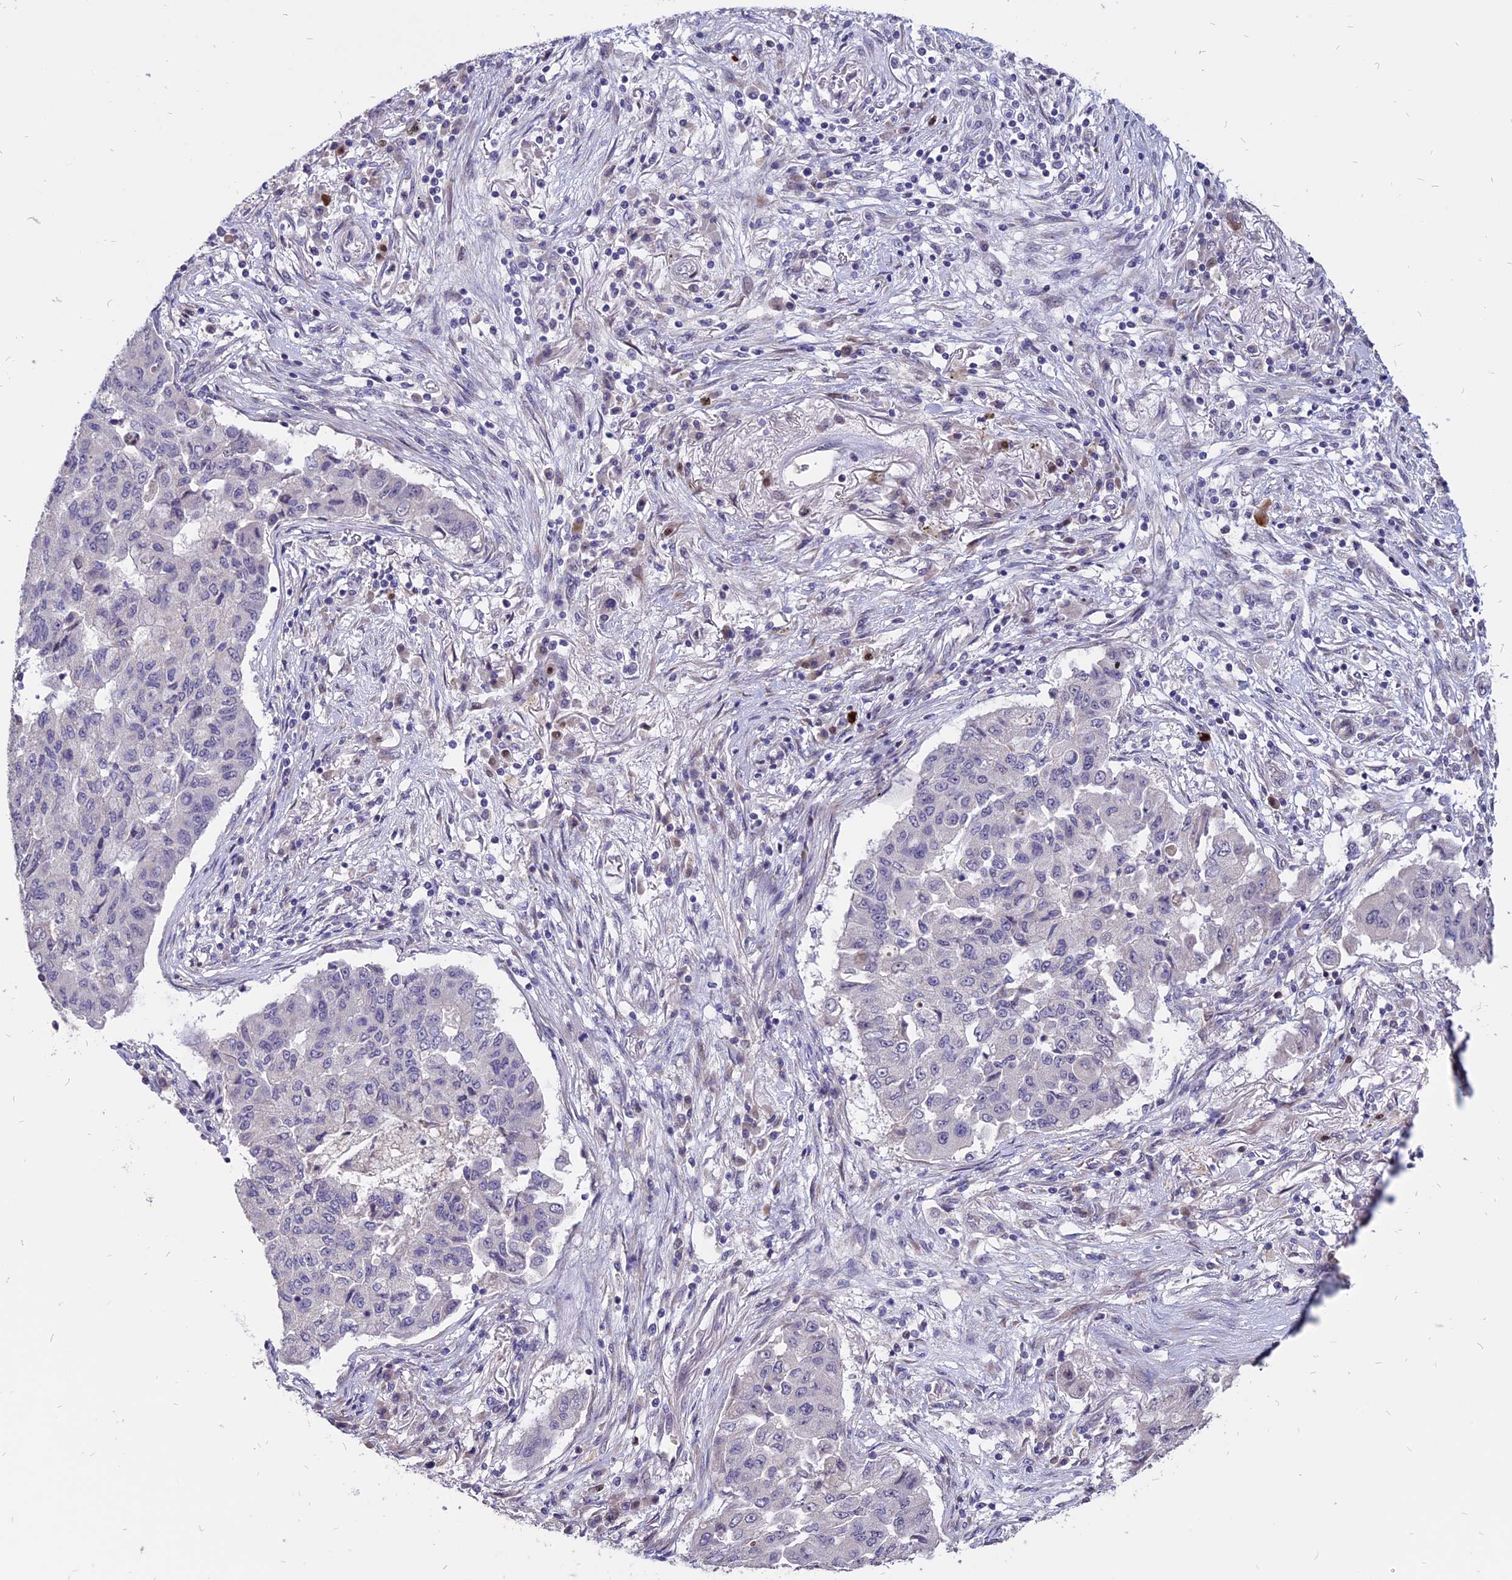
{"staining": {"intensity": "negative", "quantity": "none", "location": "none"}, "tissue": "lung cancer", "cell_type": "Tumor cells", "image_type": "cancer", "snomed": [{"axis": "morphology", "description": "Squamous cell carcinoma, NOS"}, {"axis": "topography", "description": "Lung"}], "caption": "Tumor cells are negative for brown protein staining in squamous cell carcinoma (lung).", "gene": "TMEM263", "patient": {"sex": "male", "age": 74}}